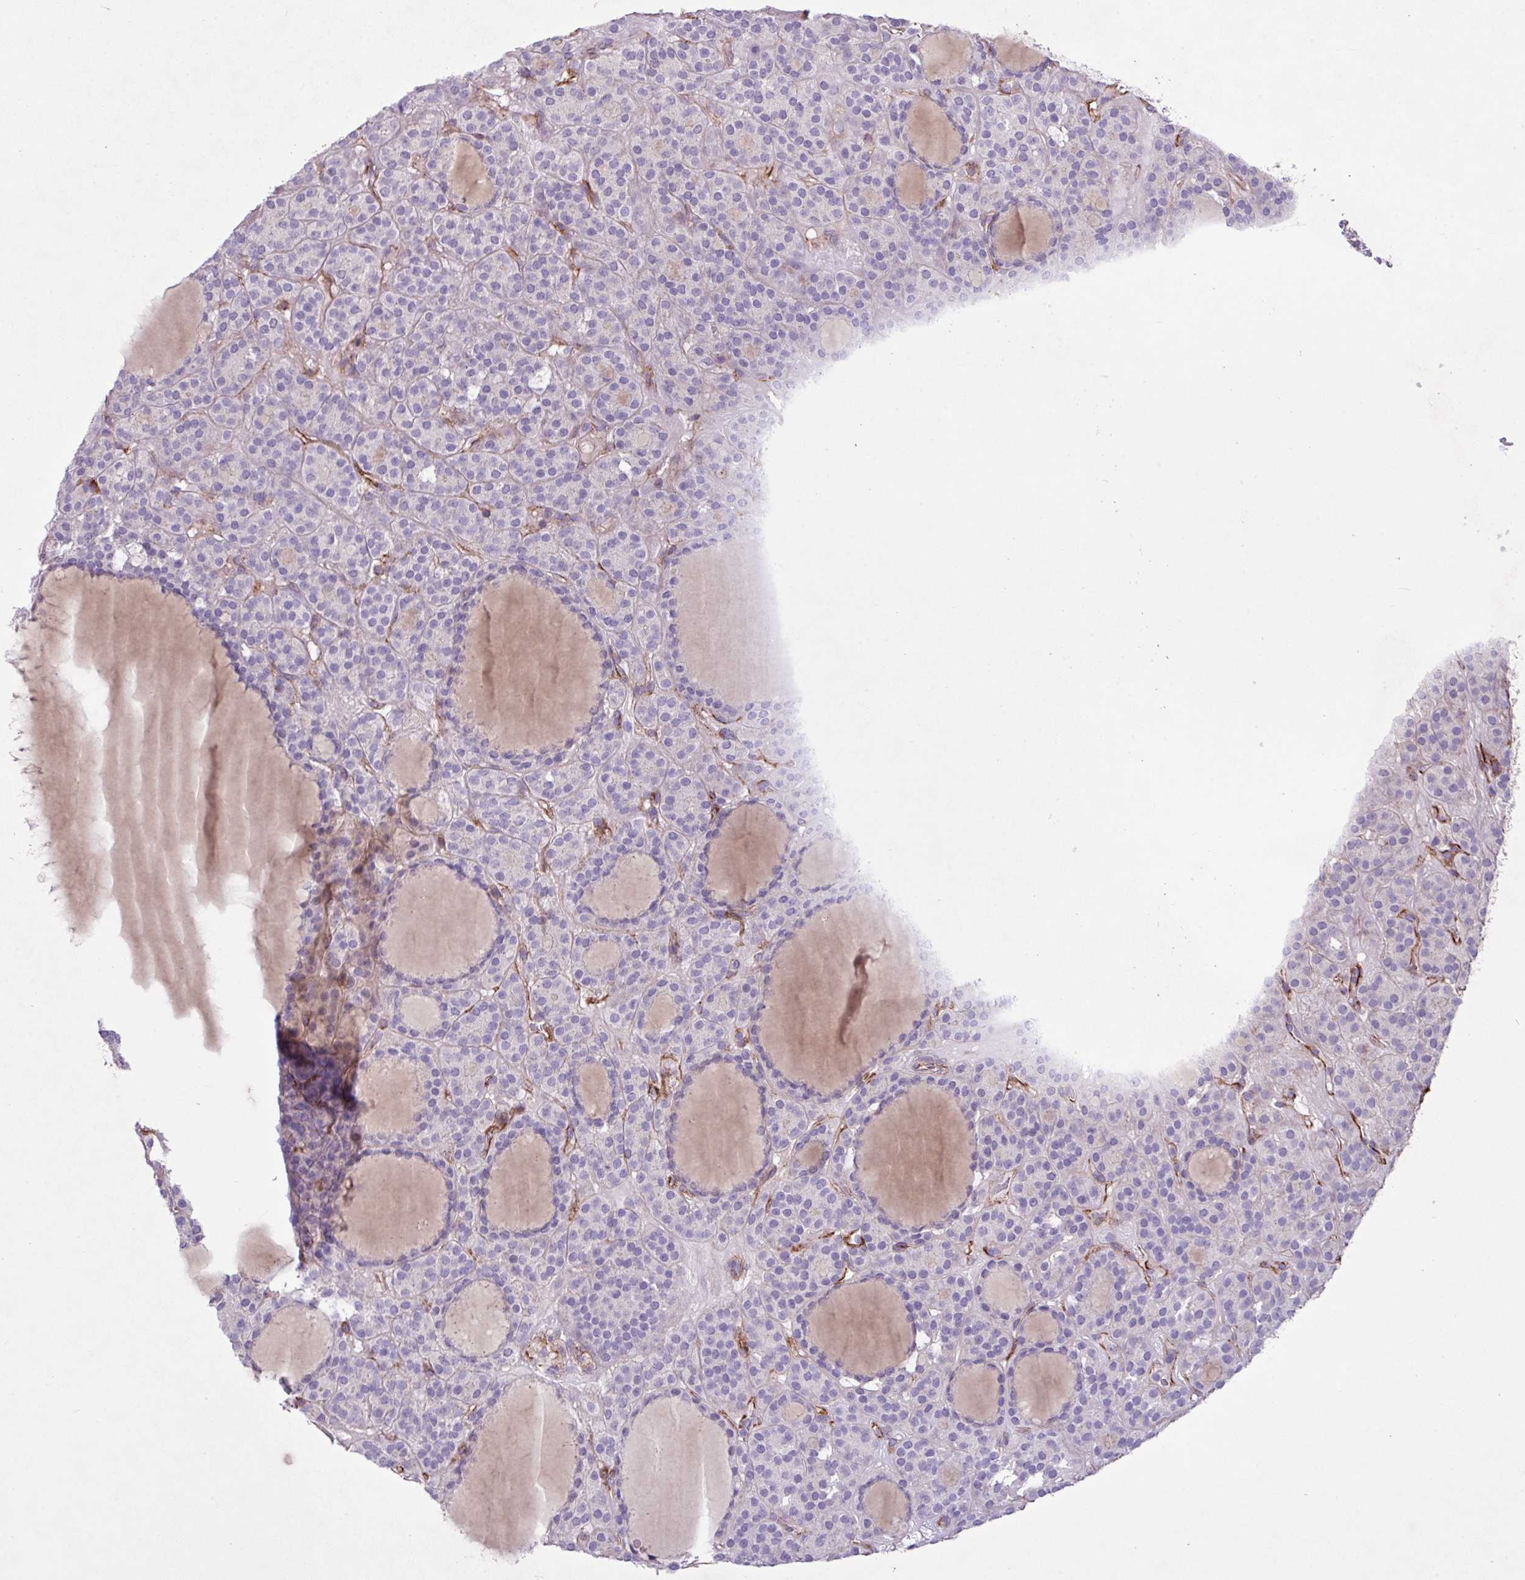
{"staining": {"intensity": "negative", "quantity": "none", "location": "none"}, "tissue": "thyroid cancer", "cell_type": "Tumor cells", "image_type": "cancer", "snomed": [{"axis": "morphology", "description": "Follicular adenoma carcinoma, NOS"}, {"axis": "topography", "description": "Thyroid gland"}], "caption": "Protein analysis of thyroid follicular adenoma carcinoma demonstrates no significant positivity in tumor cells.", "gene": "CD248", "patient": {"sex": "female", "age": 63}}